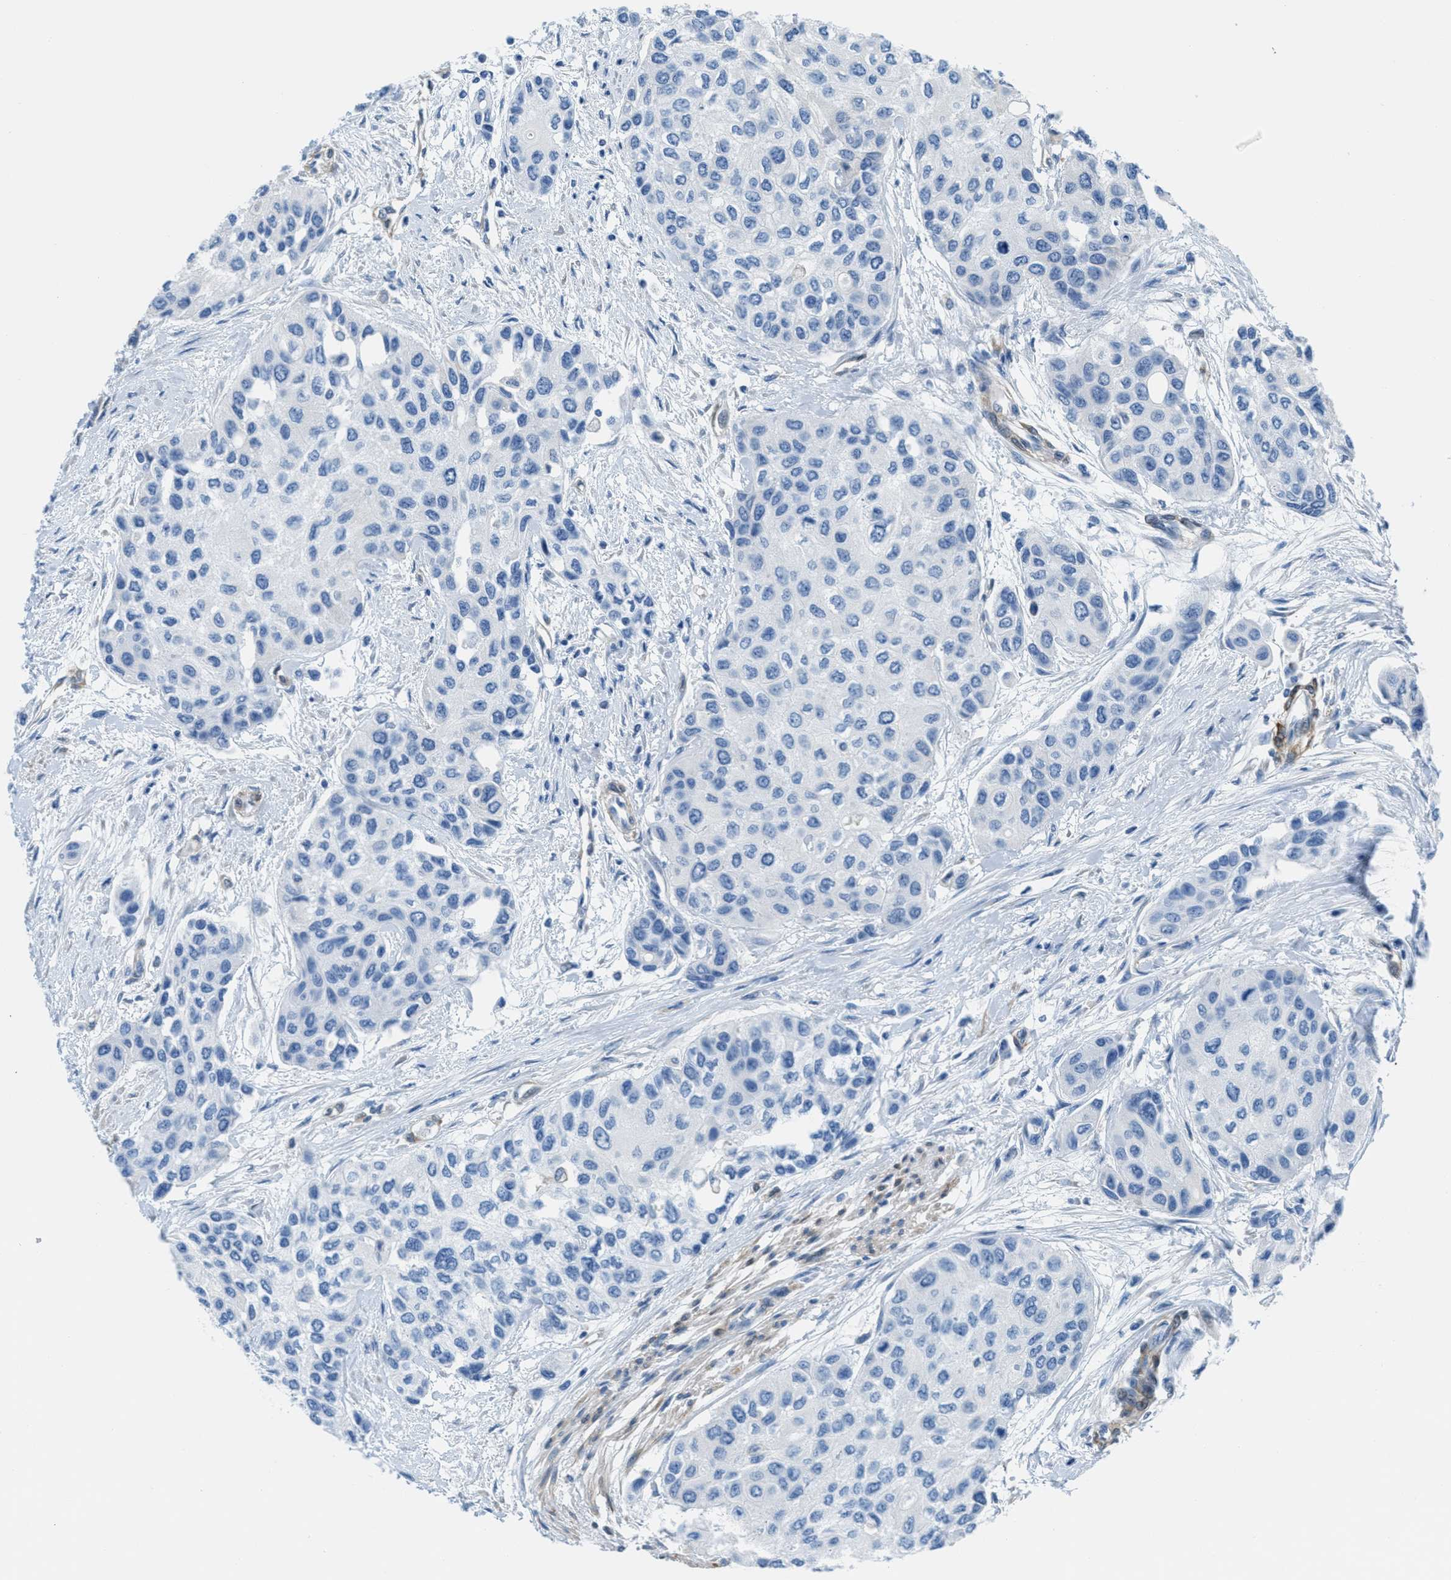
{"staining": {"intensity": "negative", "quantity": "none", "location": "none"}, "tissue": "urothelial cancer", "cell_type": "Tumor cells", "image_type": "cancer", "snomed": [{"axis": "morphology", "description": "Urothelial carcinoma, High grade"}, {"axis": "topography", "description": "Urinary bladder"}], "caption": "IHC of high-grade urothelial carcinoma reveals no staining in tumor cells.", "gene": "MAPRE2", "patient": {"sex": "female", "age": 56}}